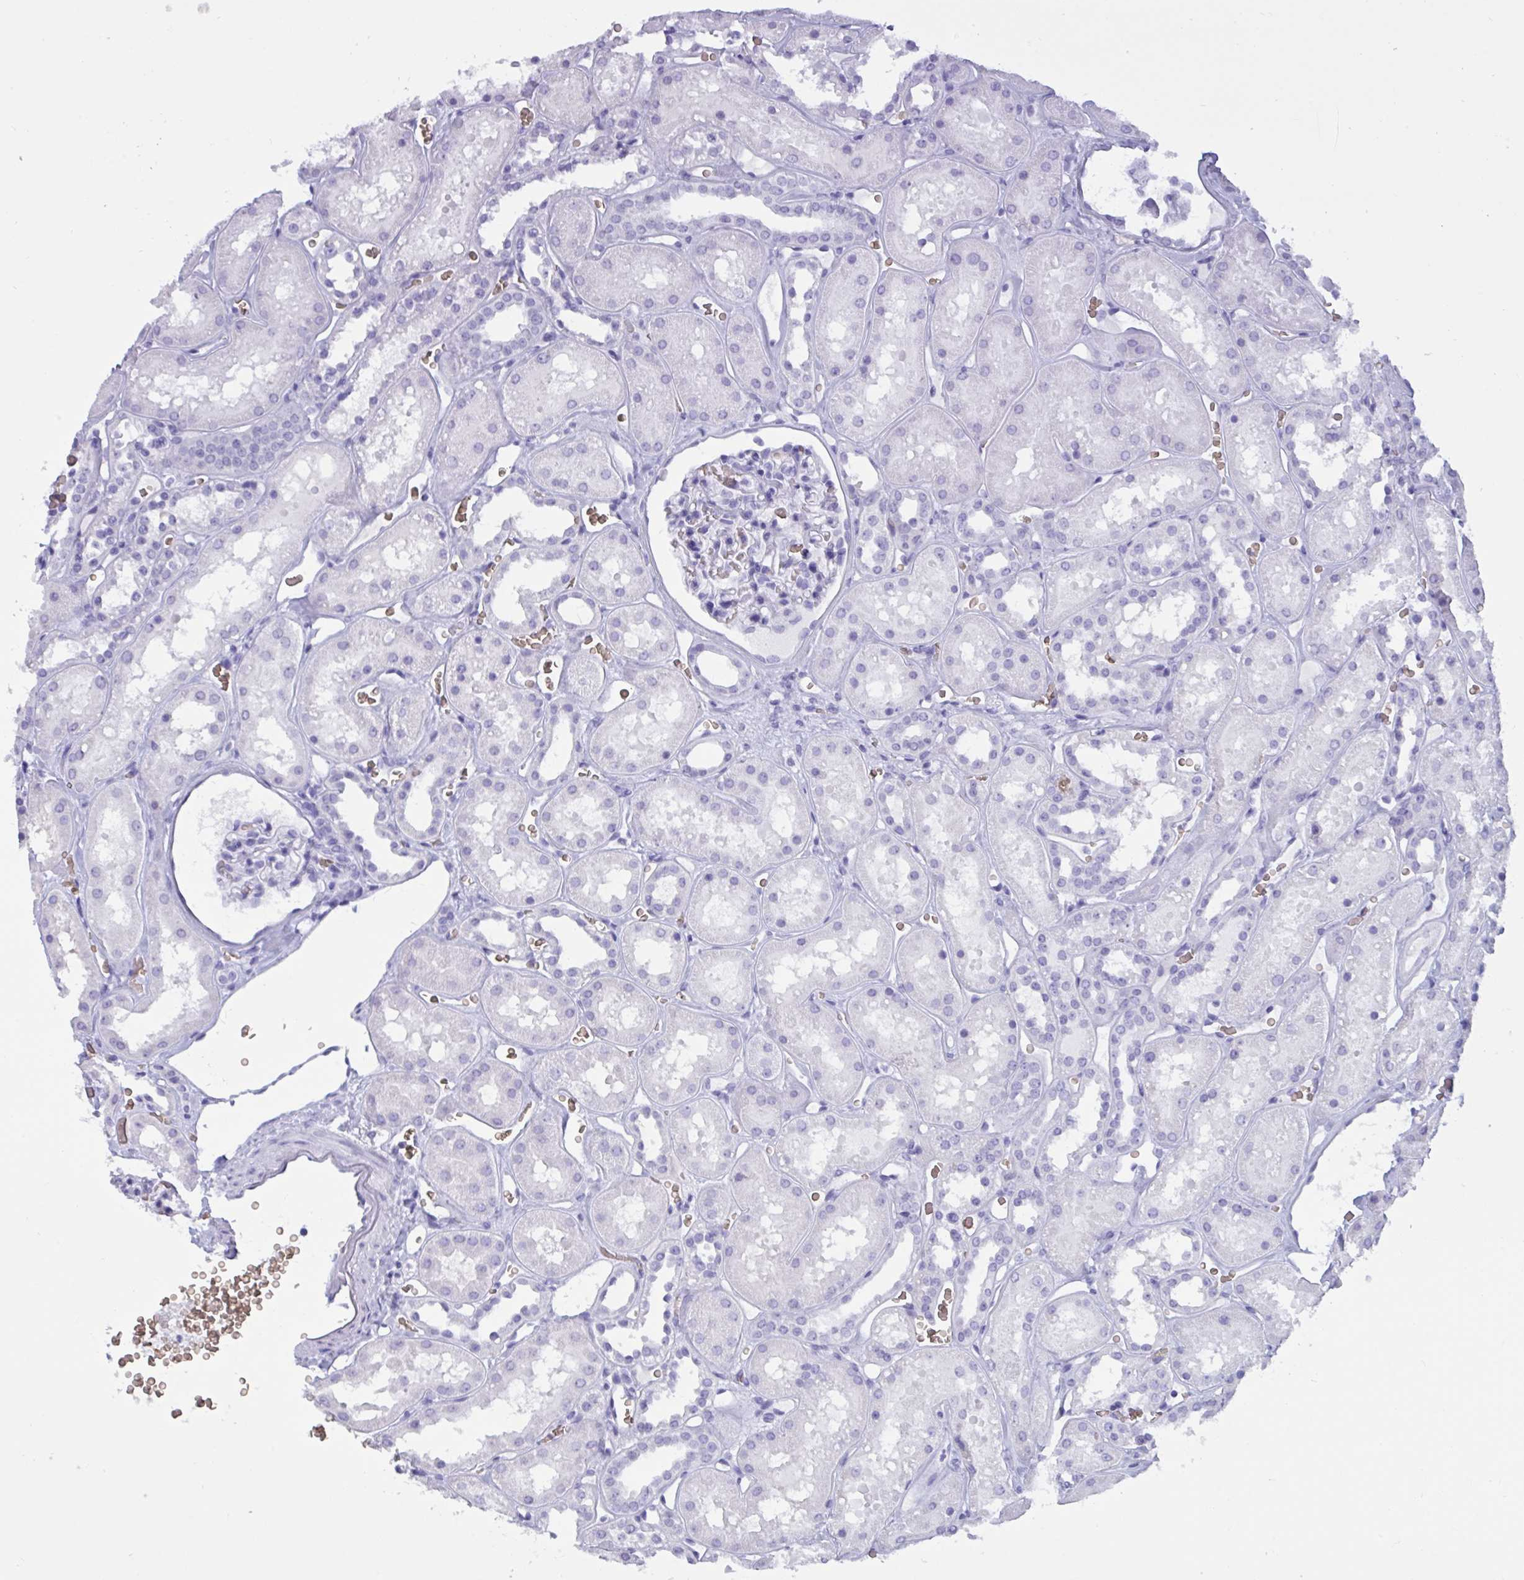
{"staining": {"intensity": "negative", "quantity": "none", "location": "none"}, "tissue": "kidney", "cell_type": "Cells in glomeruli", "image_type": "normal", "snomed": [{"axis": "morphology", "description": "Normal tissue, NOS"}, {"axis": "topography", "description": "Kidney"}], "caption": "DAB immunohistochemical staining of unremarkable kidney displays no significant positivity in cells in glomeruli.", "gene": "SLC2A1", "patient": {"sex": "female", "age": 41}}